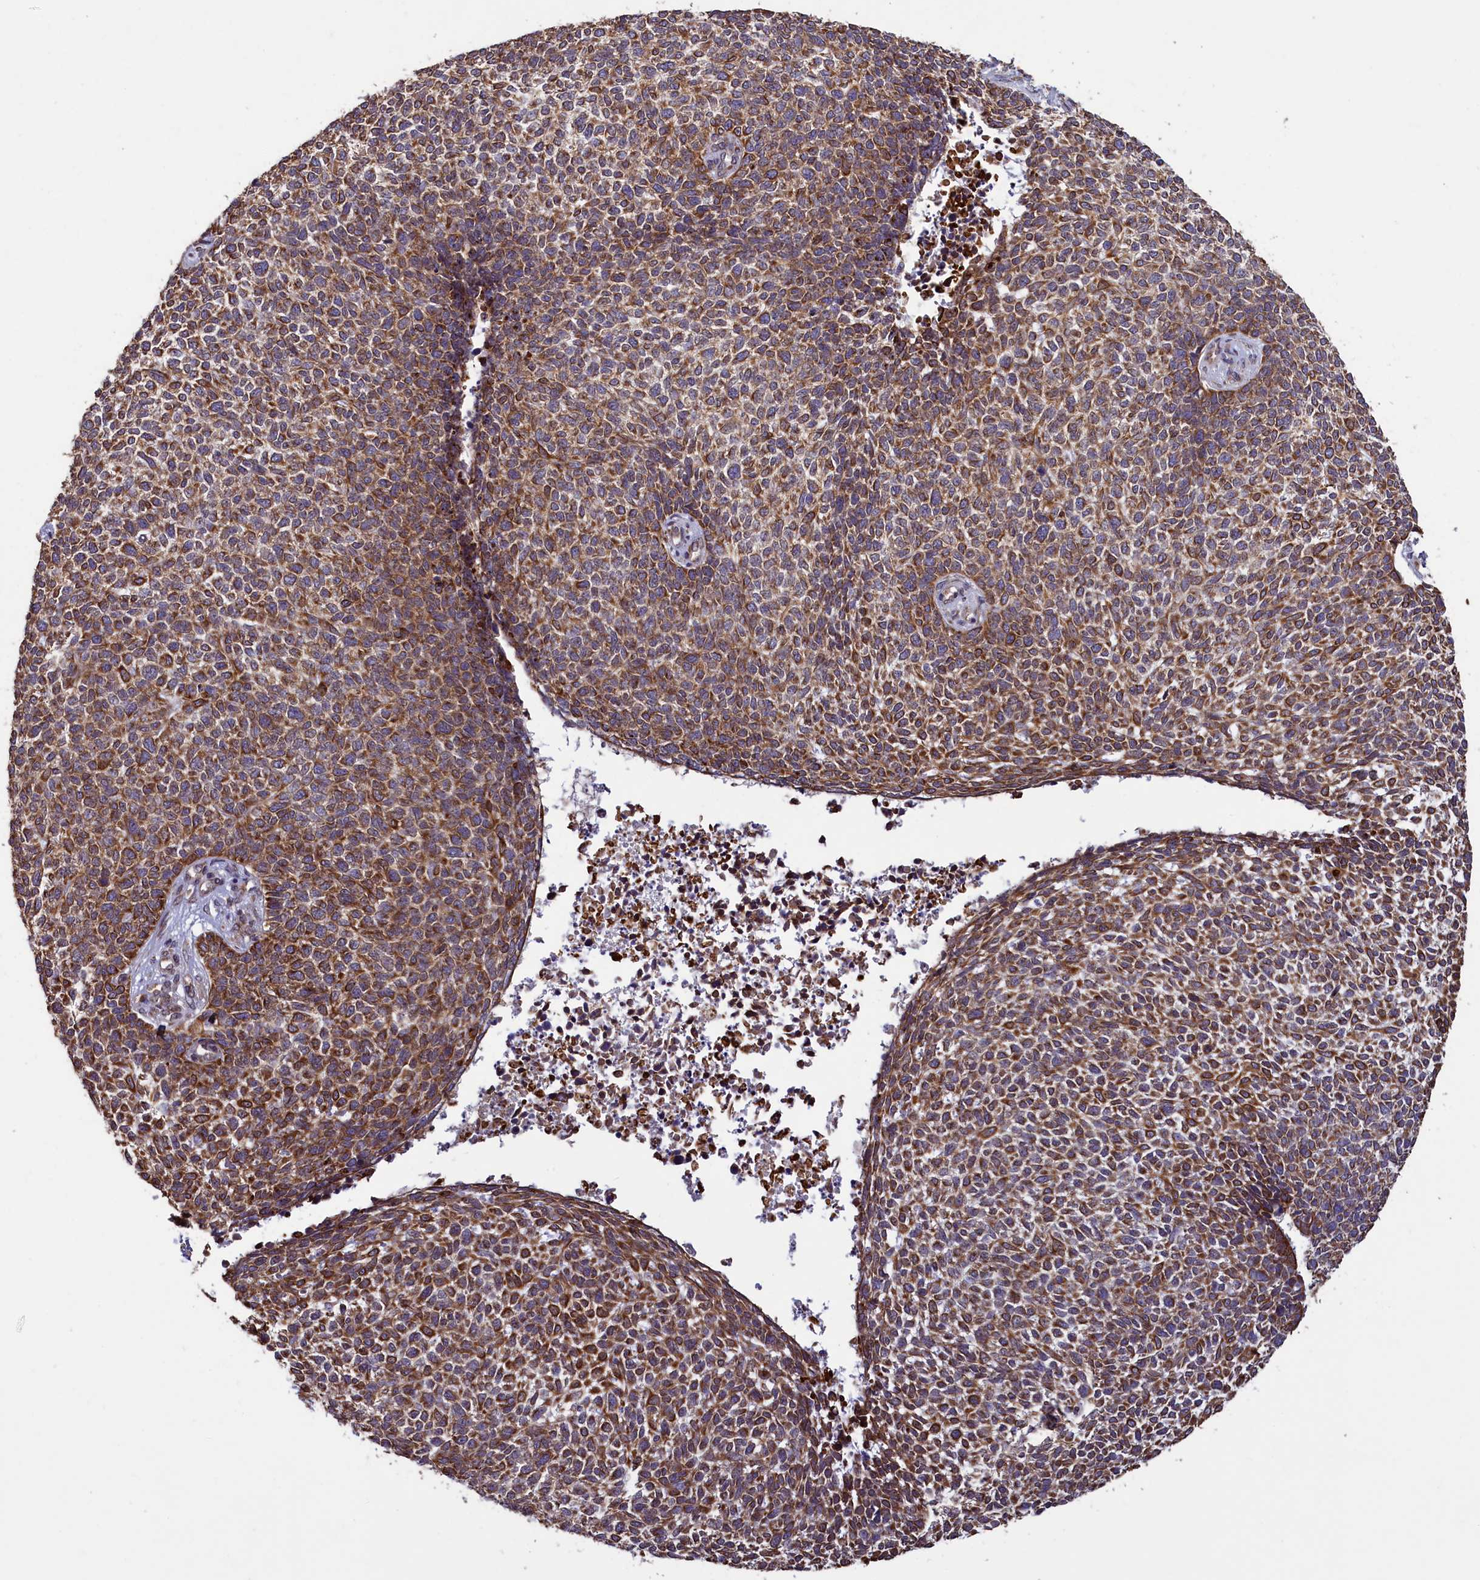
{"staining": {"intensity": "moderate", "quantity": ">75%", "location": "cytoplasmic/membranous"}, "tissue": "skin cancer", "cell_type": "Tumor cells", "image_type": "cancer", "snomed": [{"axis": "morphology", "description": "Basal cell carcinoma"}, {"axis": "topography", "description": "Skin"}], "caption": "Skin basal cell carcinoma tissue exhibits moderate cytoplasmic/membranous staining in about >75% of tumor cells", "gene": "ACAD8", "patient": {"sex": "female", "age": 84}}